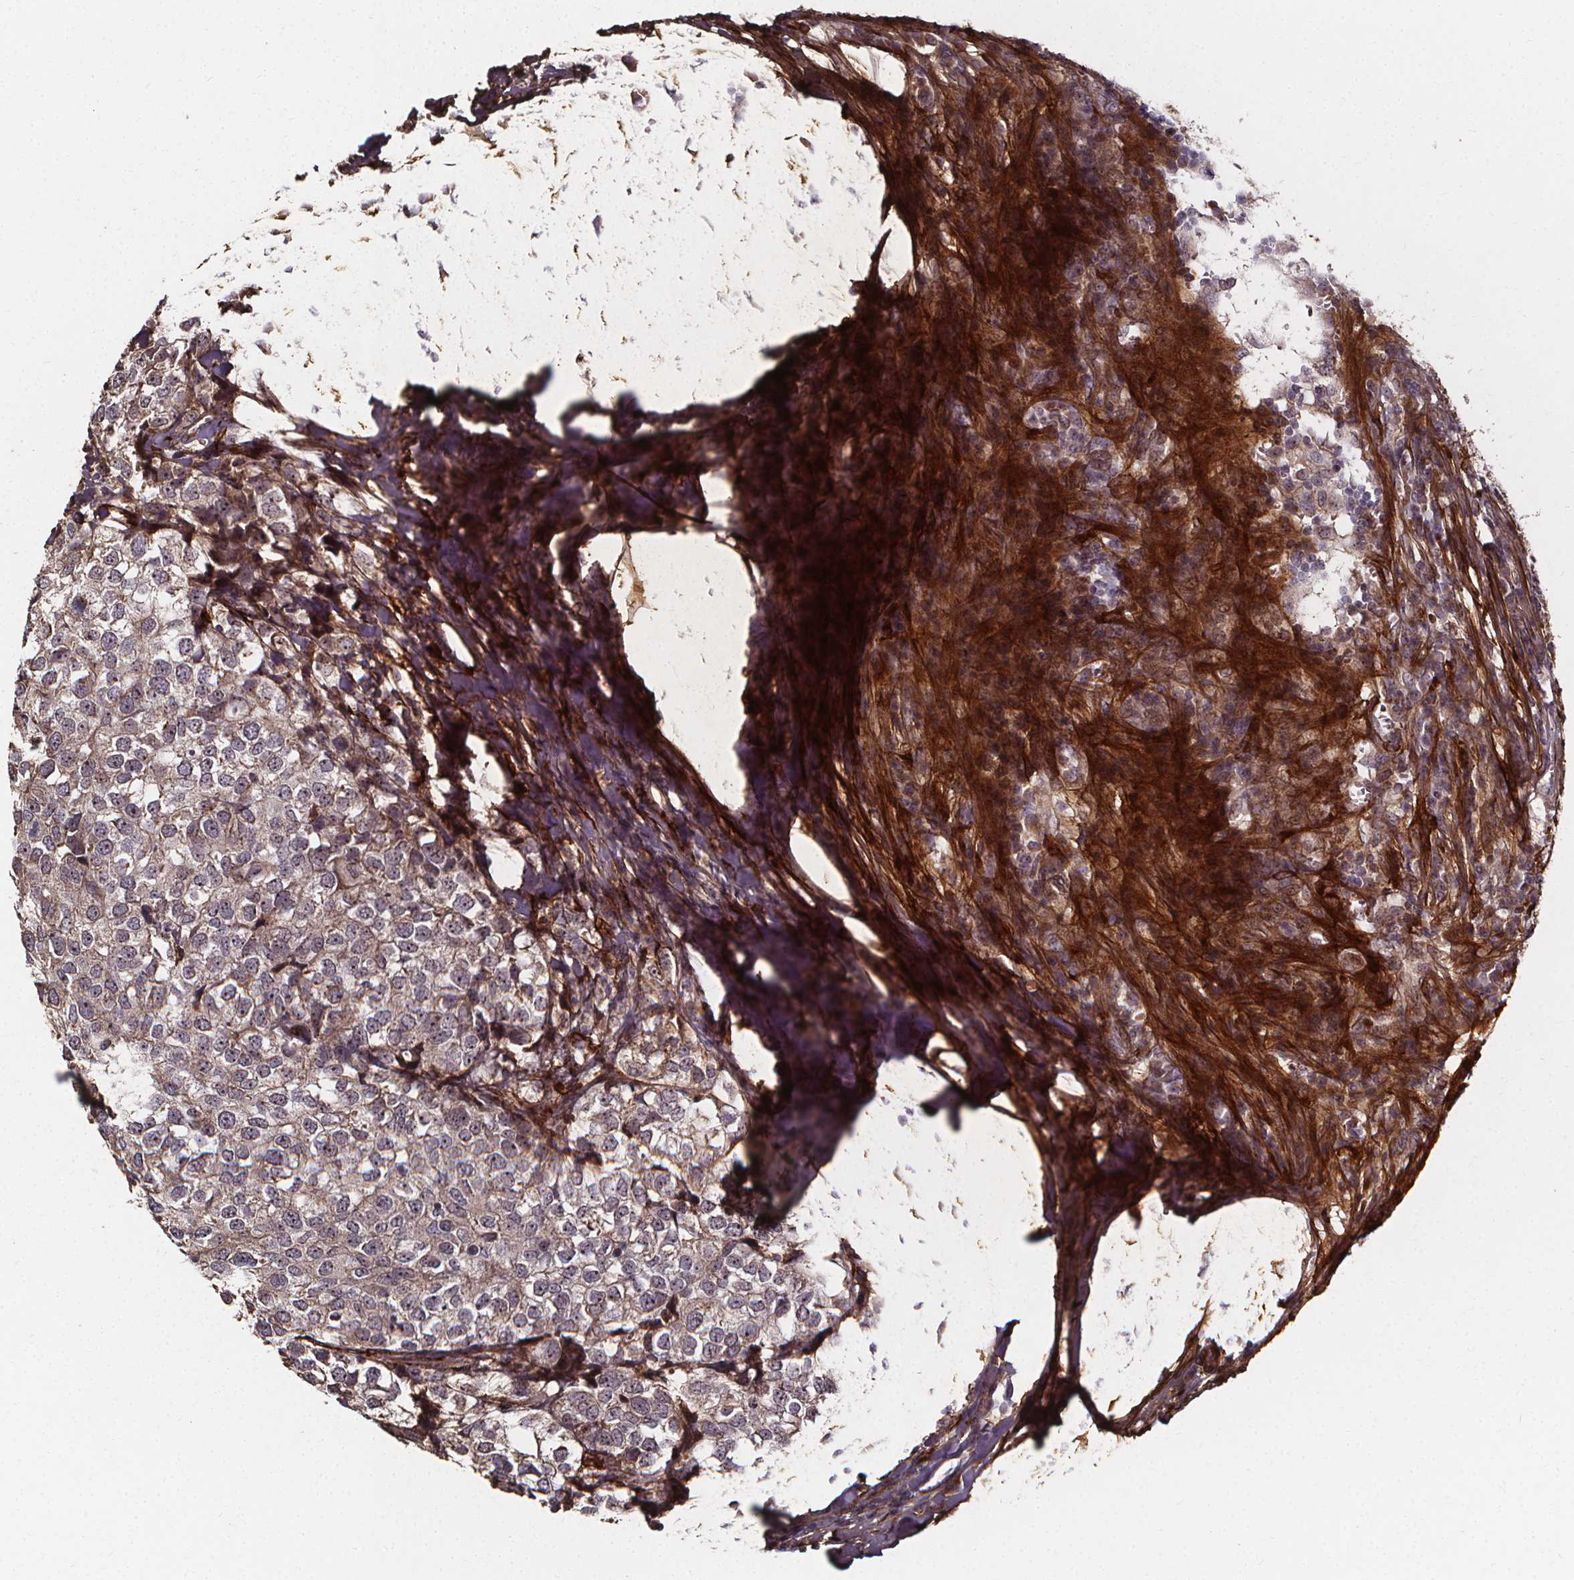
{"staining": {"intensity": "weak", "quantity": "<25%", "location": "cytoplasmic/membranous"}, "tissue": "breast cancer", "cell_type": "Tumor cells", "image_type": "cancer", "snomed": [{"axis": "morphology", "description": "Duct carcinoma"}, {"axis": "topography", "description": "Breast"}], "caption": "DAB immunohistochemical staining of human breast infiltrating ductal carcinoma reveals no significant positivity in tumor cells.", "gene": "AEBP1", "patient": {"sex": "female", "age": 30}}